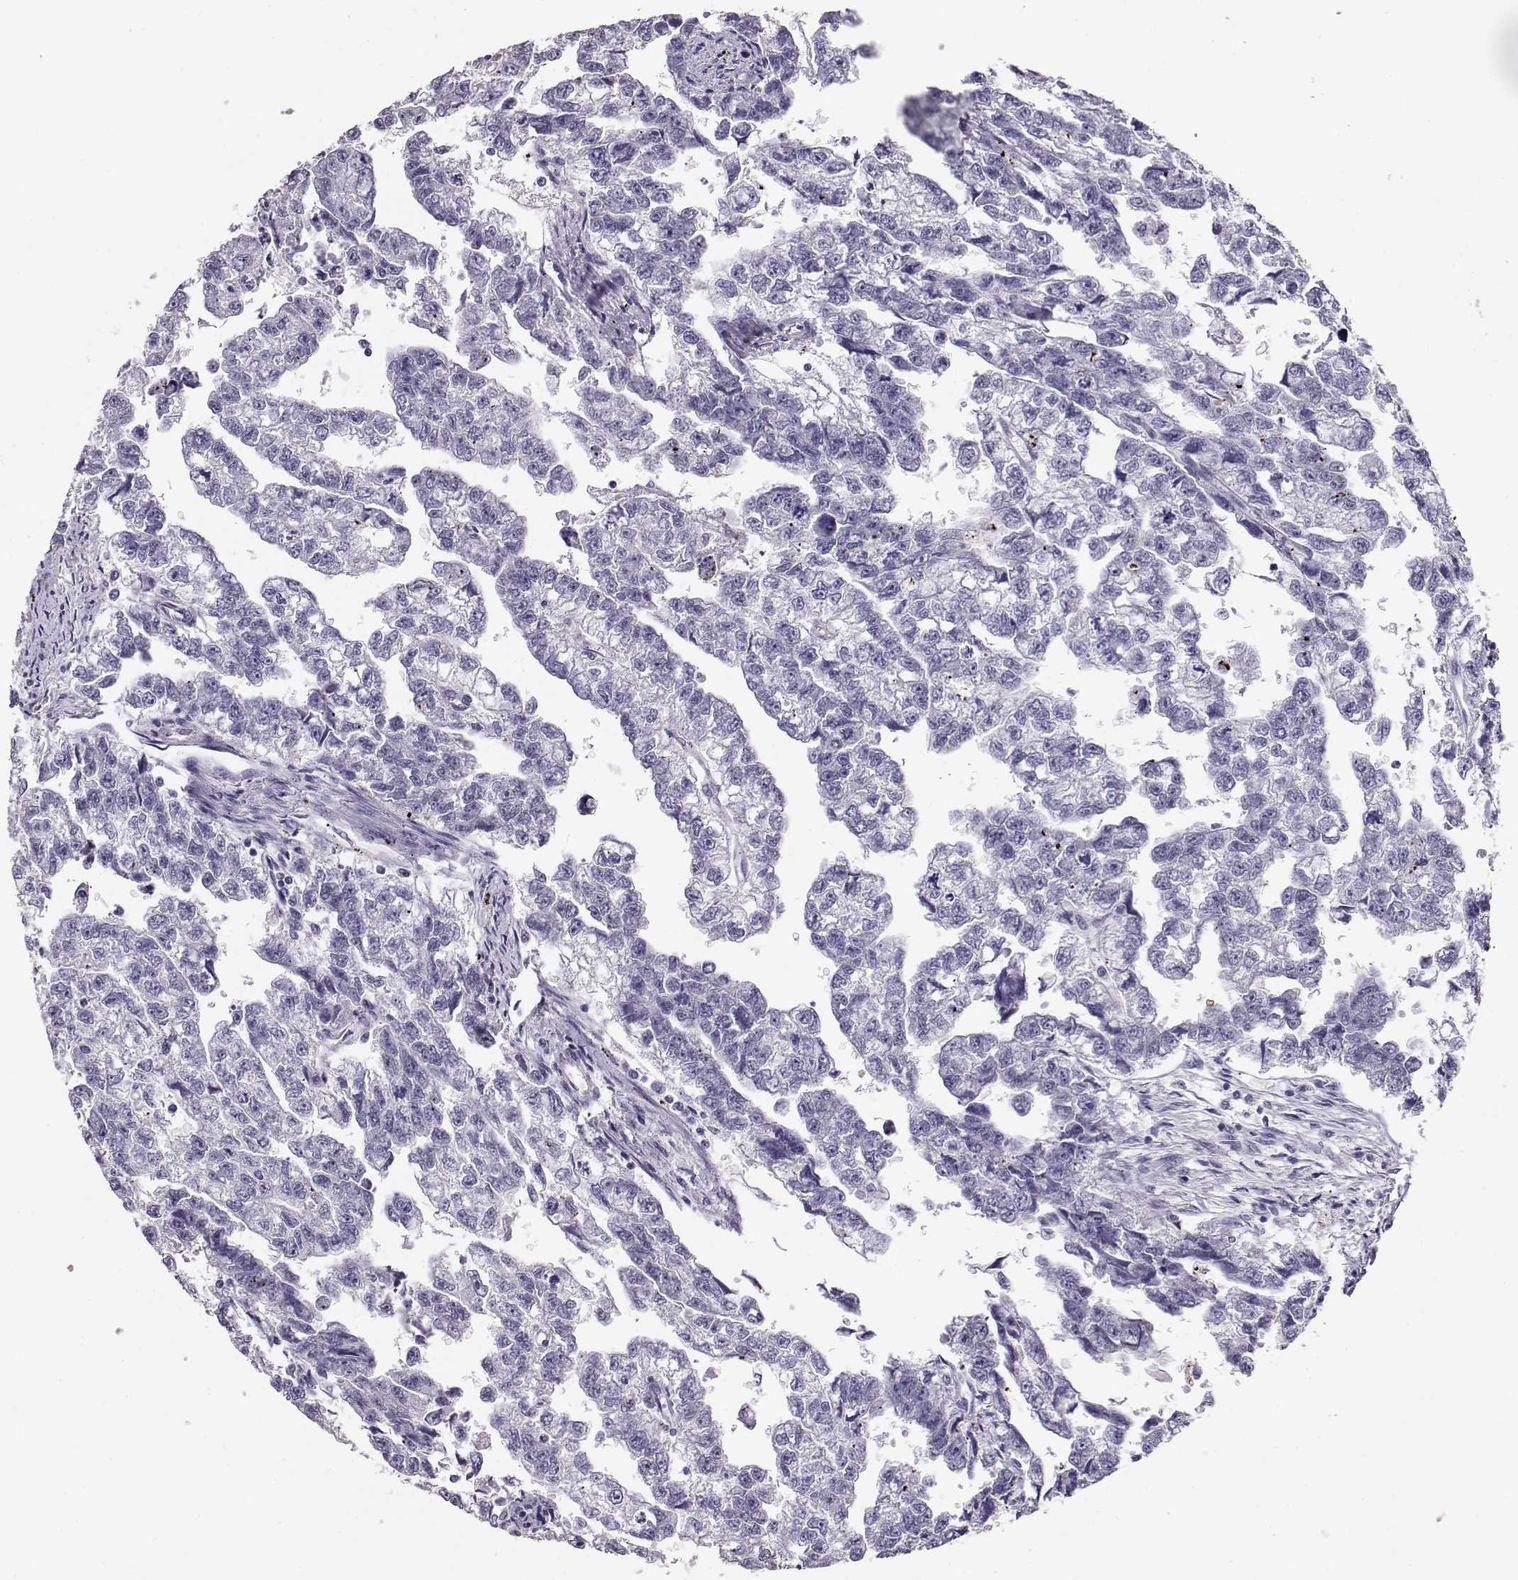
{"staining": {"intensity": "negative", "quantity": "none", "location": "none"}, "tissue": "testis cancer", "cell_type": "Tumor cells", "image_type": "cancer", "snomed": [{"axis": "morphology", "description": "Carcinoma, Embryonal, NOS"}, {"axis": "morphology", "description": "Teratoma, malignant, NOS"}, {"axis": "topography", "description": "Testis"}], "caption": "Embryonal carcinoma (testis) was stained to show a protein in brown. There is no significant positivity in tumor cells.", "gene": "MAGEC1", "patient": {"sex": "male", "age": 44}}